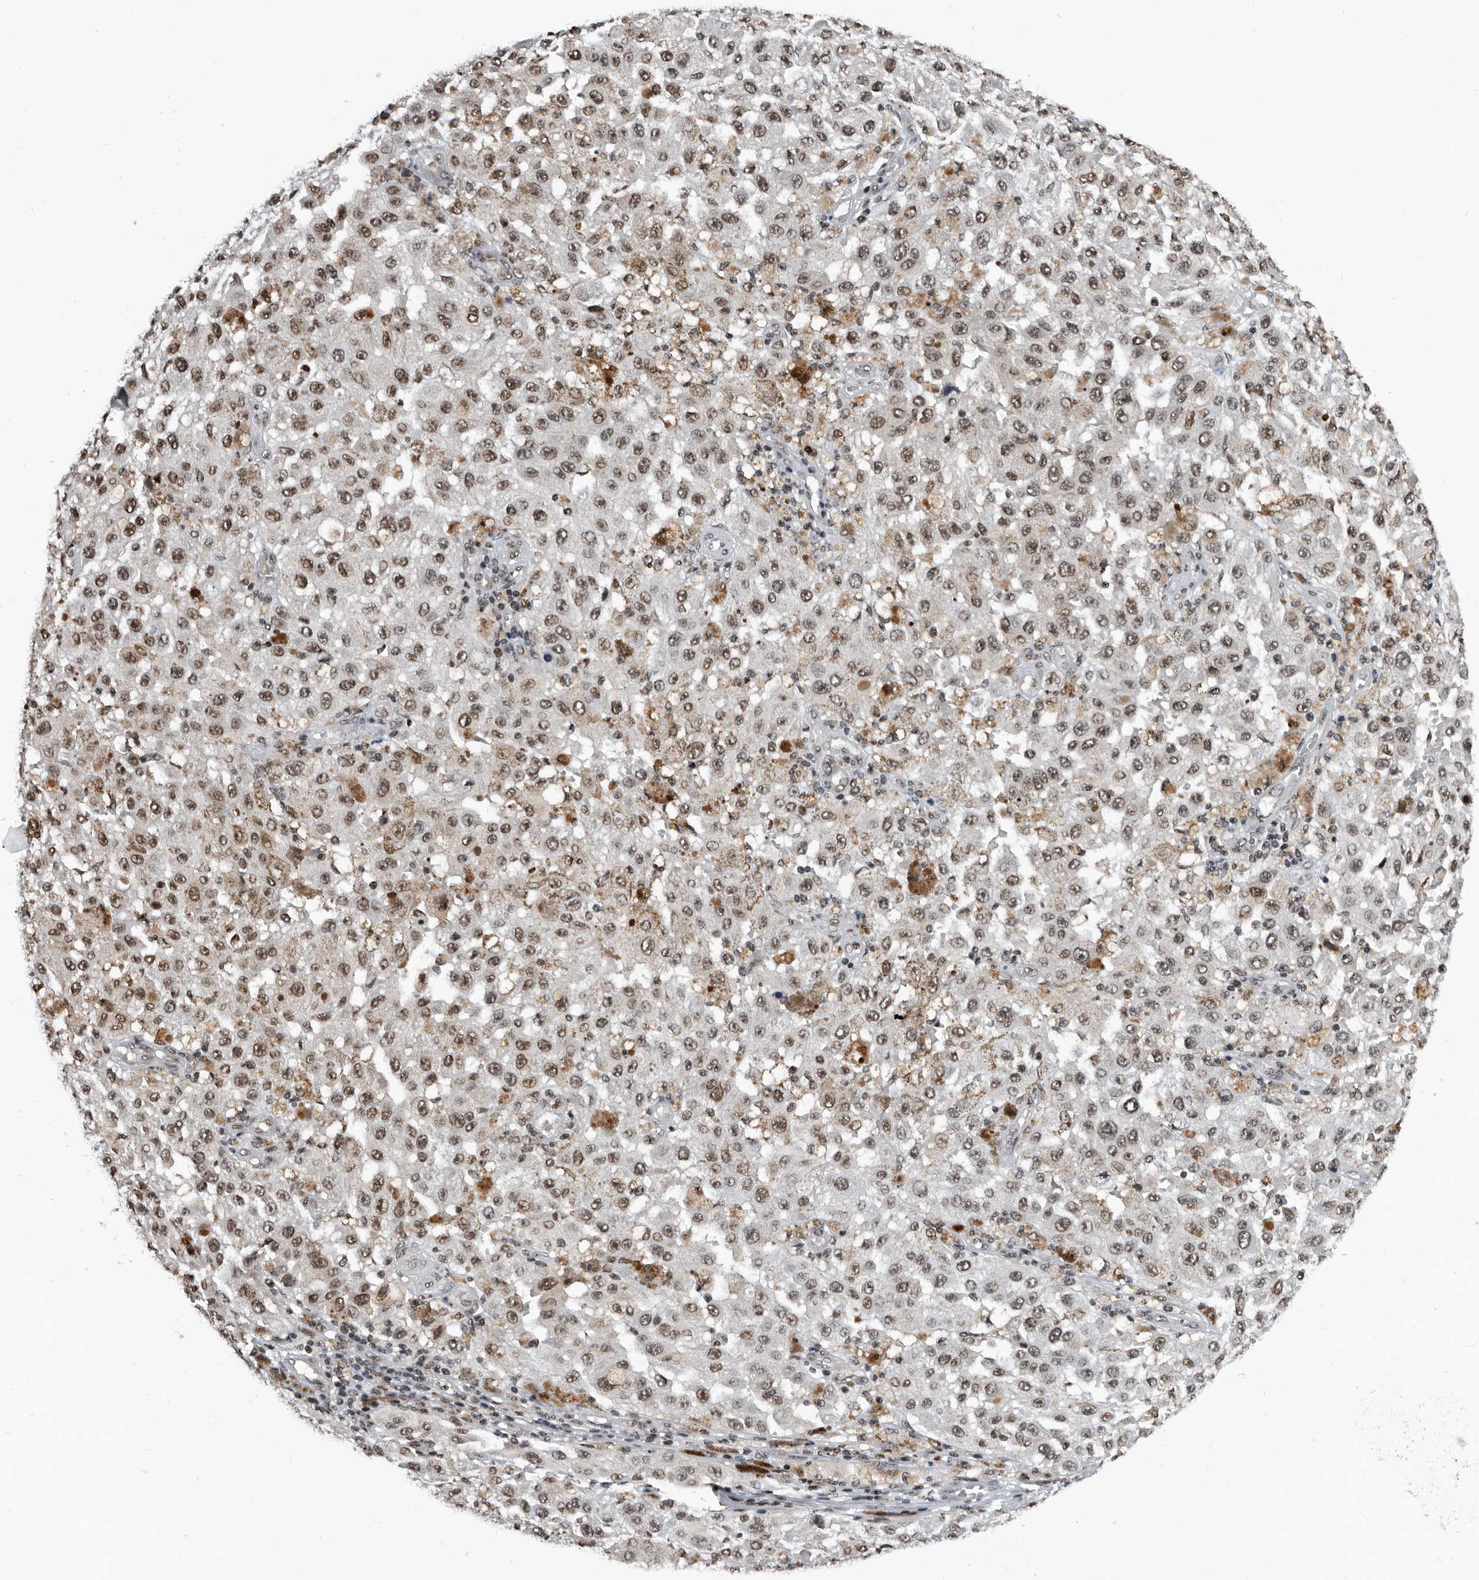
{"staining": {"intensity": "moderate", "quantity": ">75%", "location": "nuclear"}, "tissue": "melanoma", "cell_type": "Tumor cells", "image_type": "cancer", "snomed": [{"axis": "morphology", "description": "Malignant melanoma, NOS"}, {"axis": "topography", "description": "Skin"}], "caption": "About >75% of tumor cells in melanoma demonstrate moderate nuclear protein positivity as visualized by brown immunohistochemical staining.", "gene": "SNRNP48", "patient": {"sex": "female", "age": 64}}